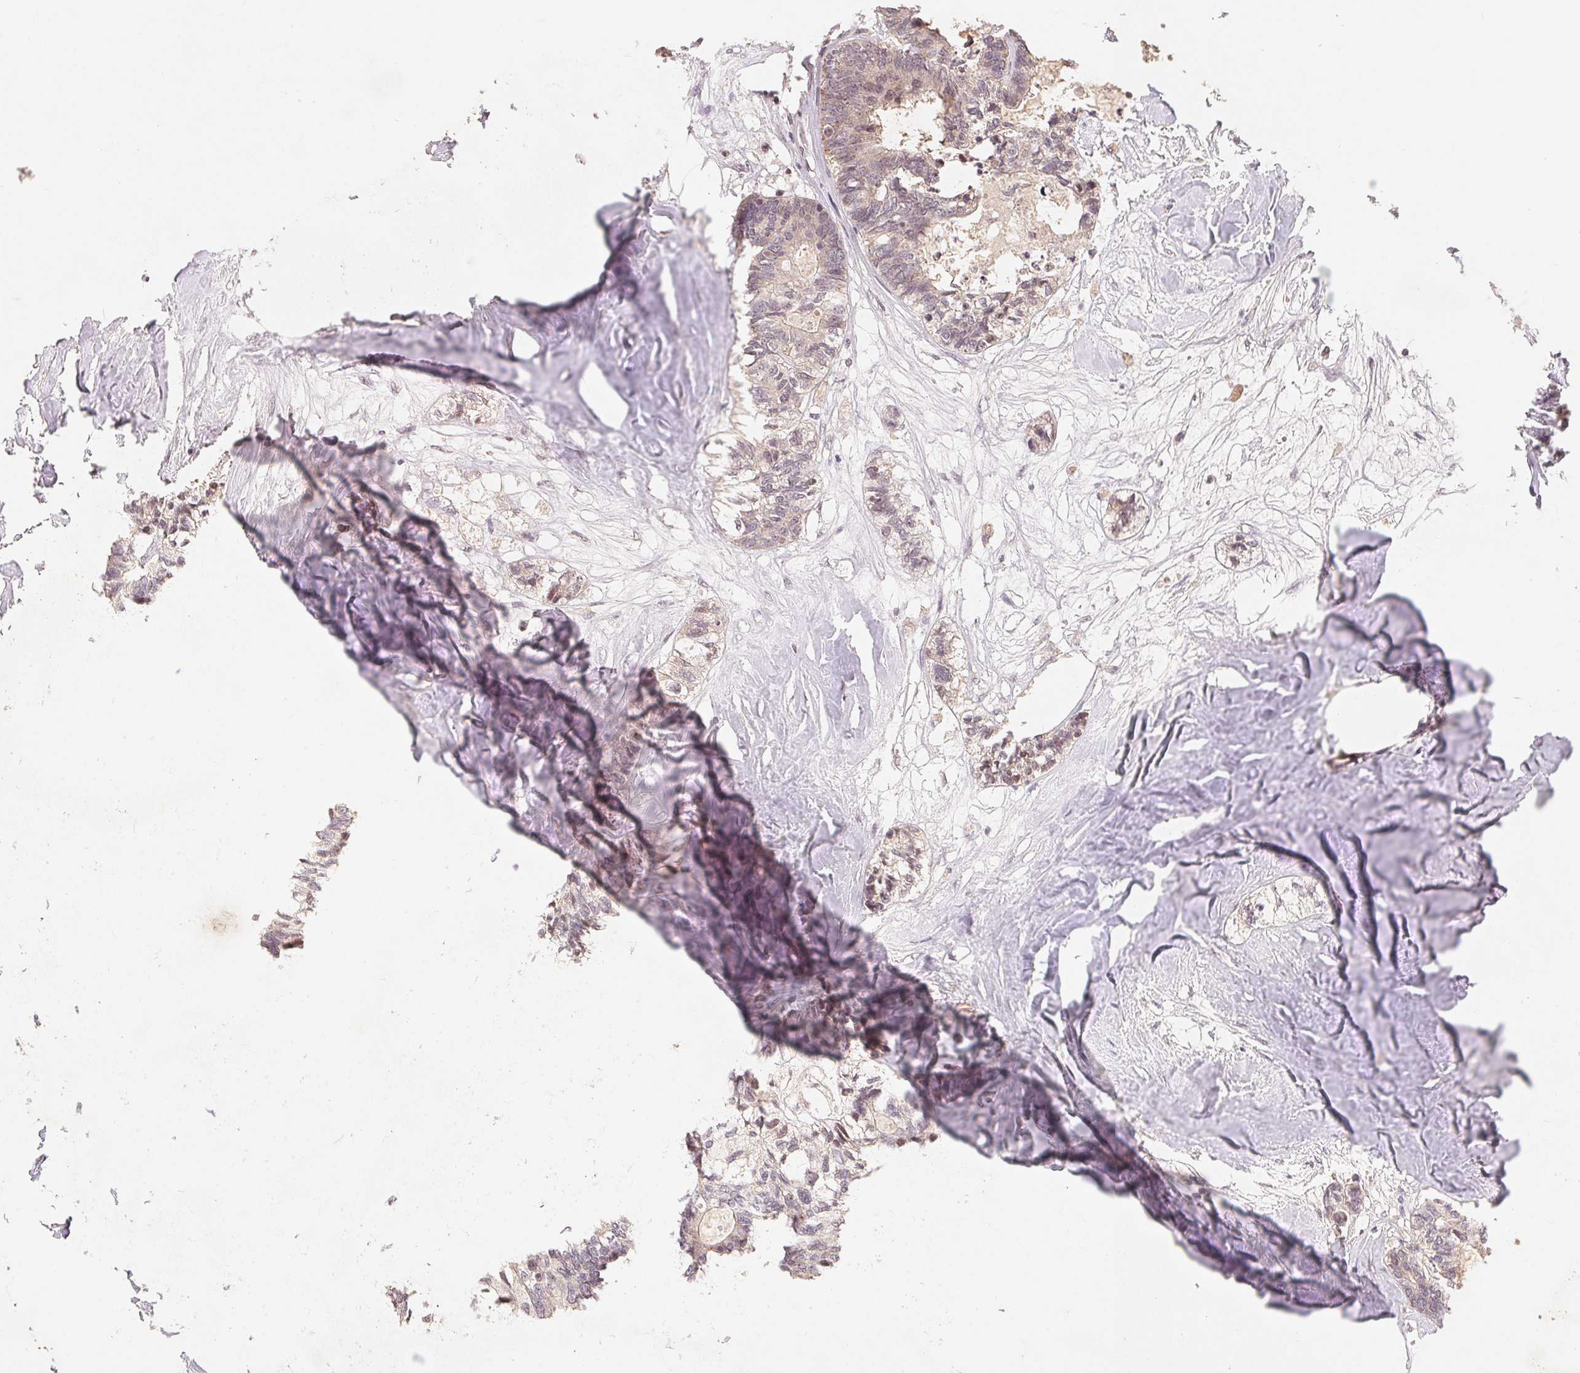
{"staining": {"intensity": "negative", "quantity": "none", "location": "none"}, "tissue": "colorectal cancer", "cell_type": "Tumor cells", "image_type": "cancer", "snomed": [{"axis": "morphology", "description": "Adenocarcinoma, NOS"}, {"axis": "topography", "description": "Colon"}, {"axis": "topography", "description": "Rectum"}], "caption": "Human colorectal adenocarcinoma stained for a protein using immunohistochemistry (IHC) exhibits no expression in tumor cells.", "gene": "HMGN3", "patient": {"sex": "male", "age": 57}}